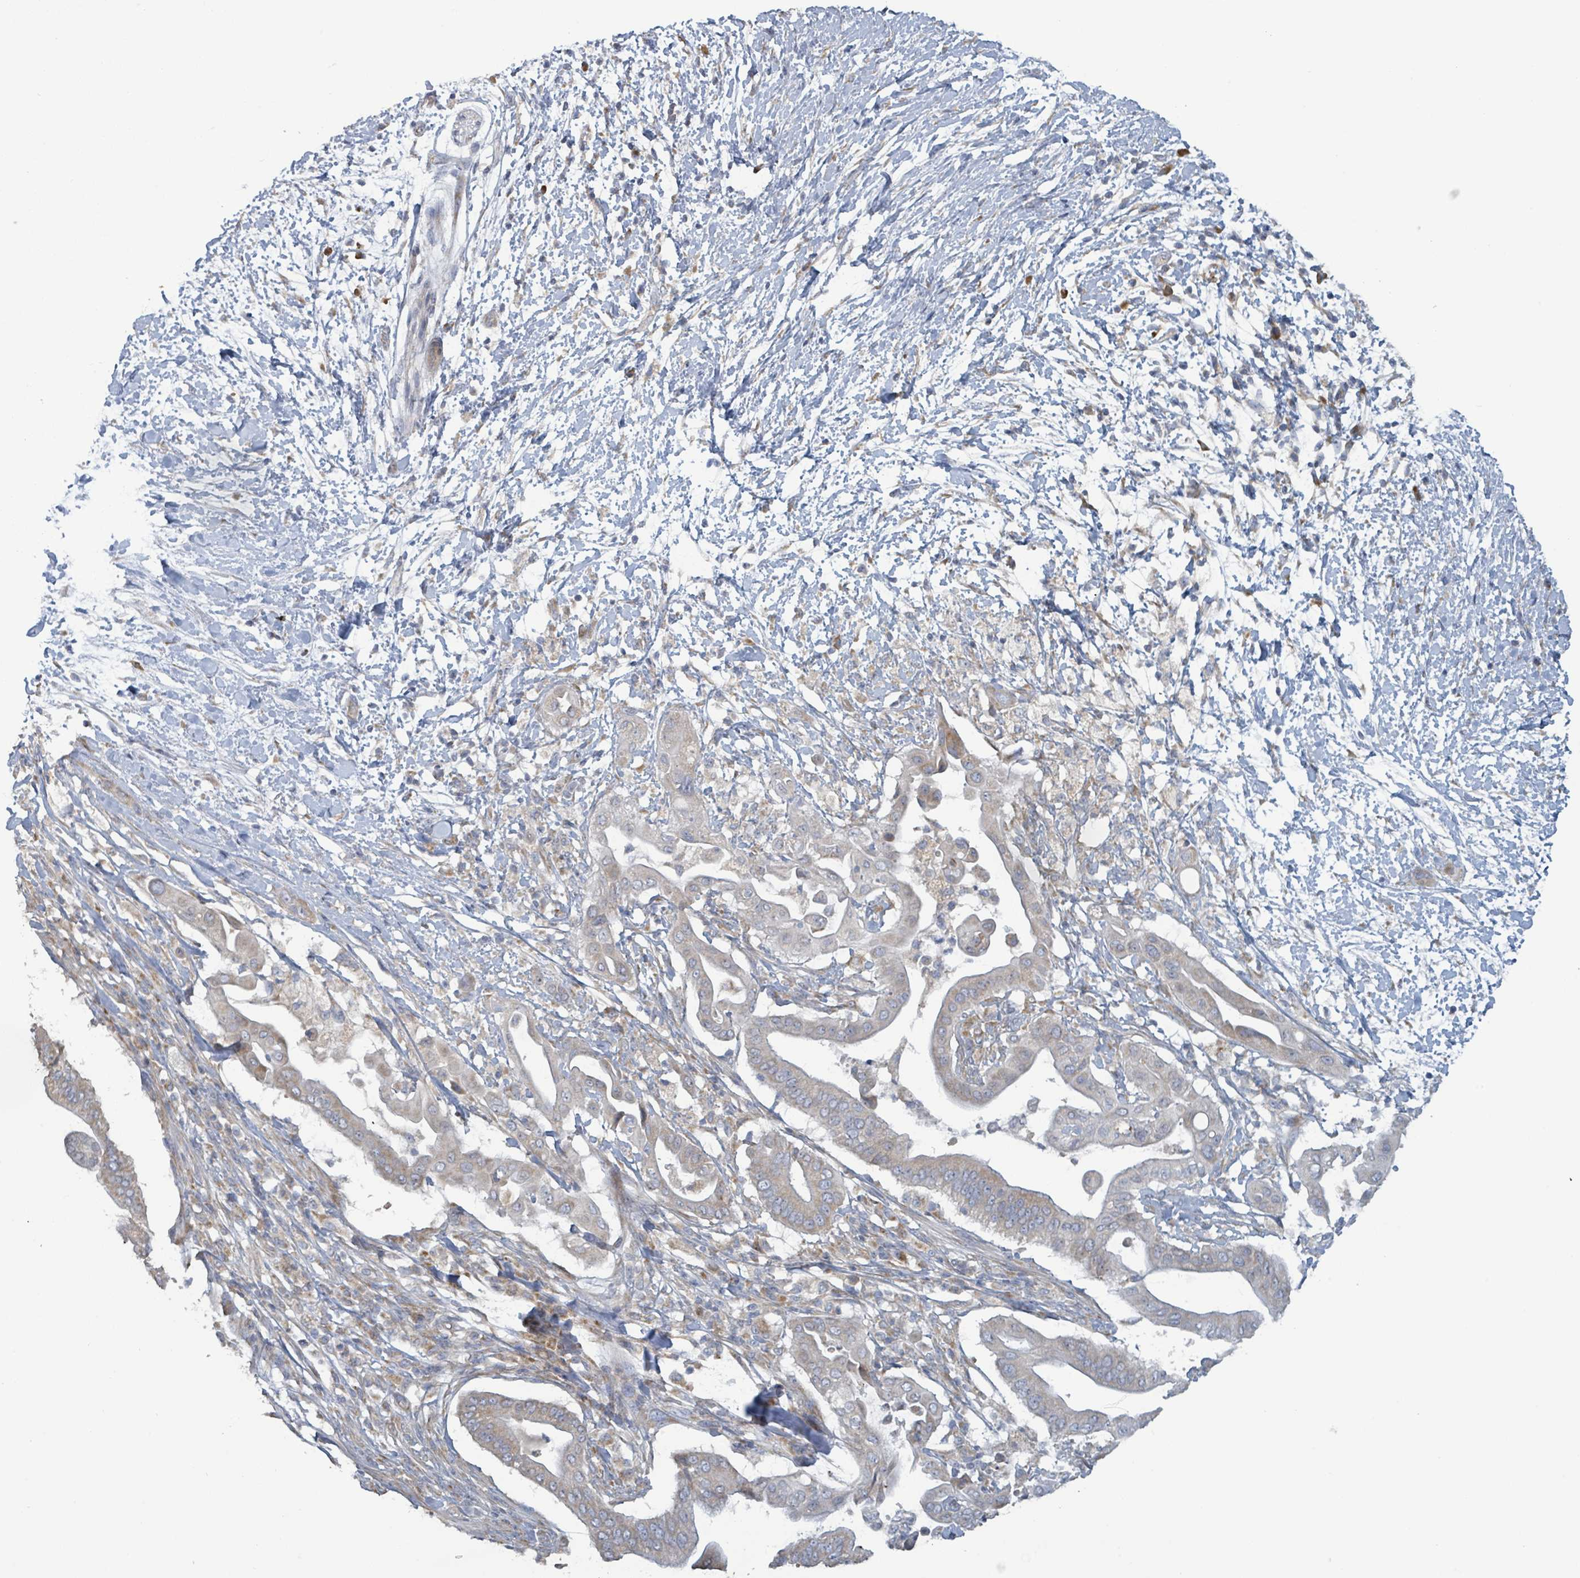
{"staining": {"intensity": "weak", "quantity": "25%-75%", "location": "cytoplasmic/membranous"}, "tissue": "pancreatic cancer", "cell_type": "Tumor cells", "image_type": "cancer", "snomed": [{"axis": "morphology", "description": "Adenocarcinoma, NOS"}, {"axis": "topography", "description": "Pancreas"}], "caption": "Tumor cells reveal weak cytoplasmic/membranous staining in approximately 25%-75% of cells in pancreatic cancer (adenocarcinoma).", "gene": "RPL32", "patient": {"sex": "male", "age": 68}}